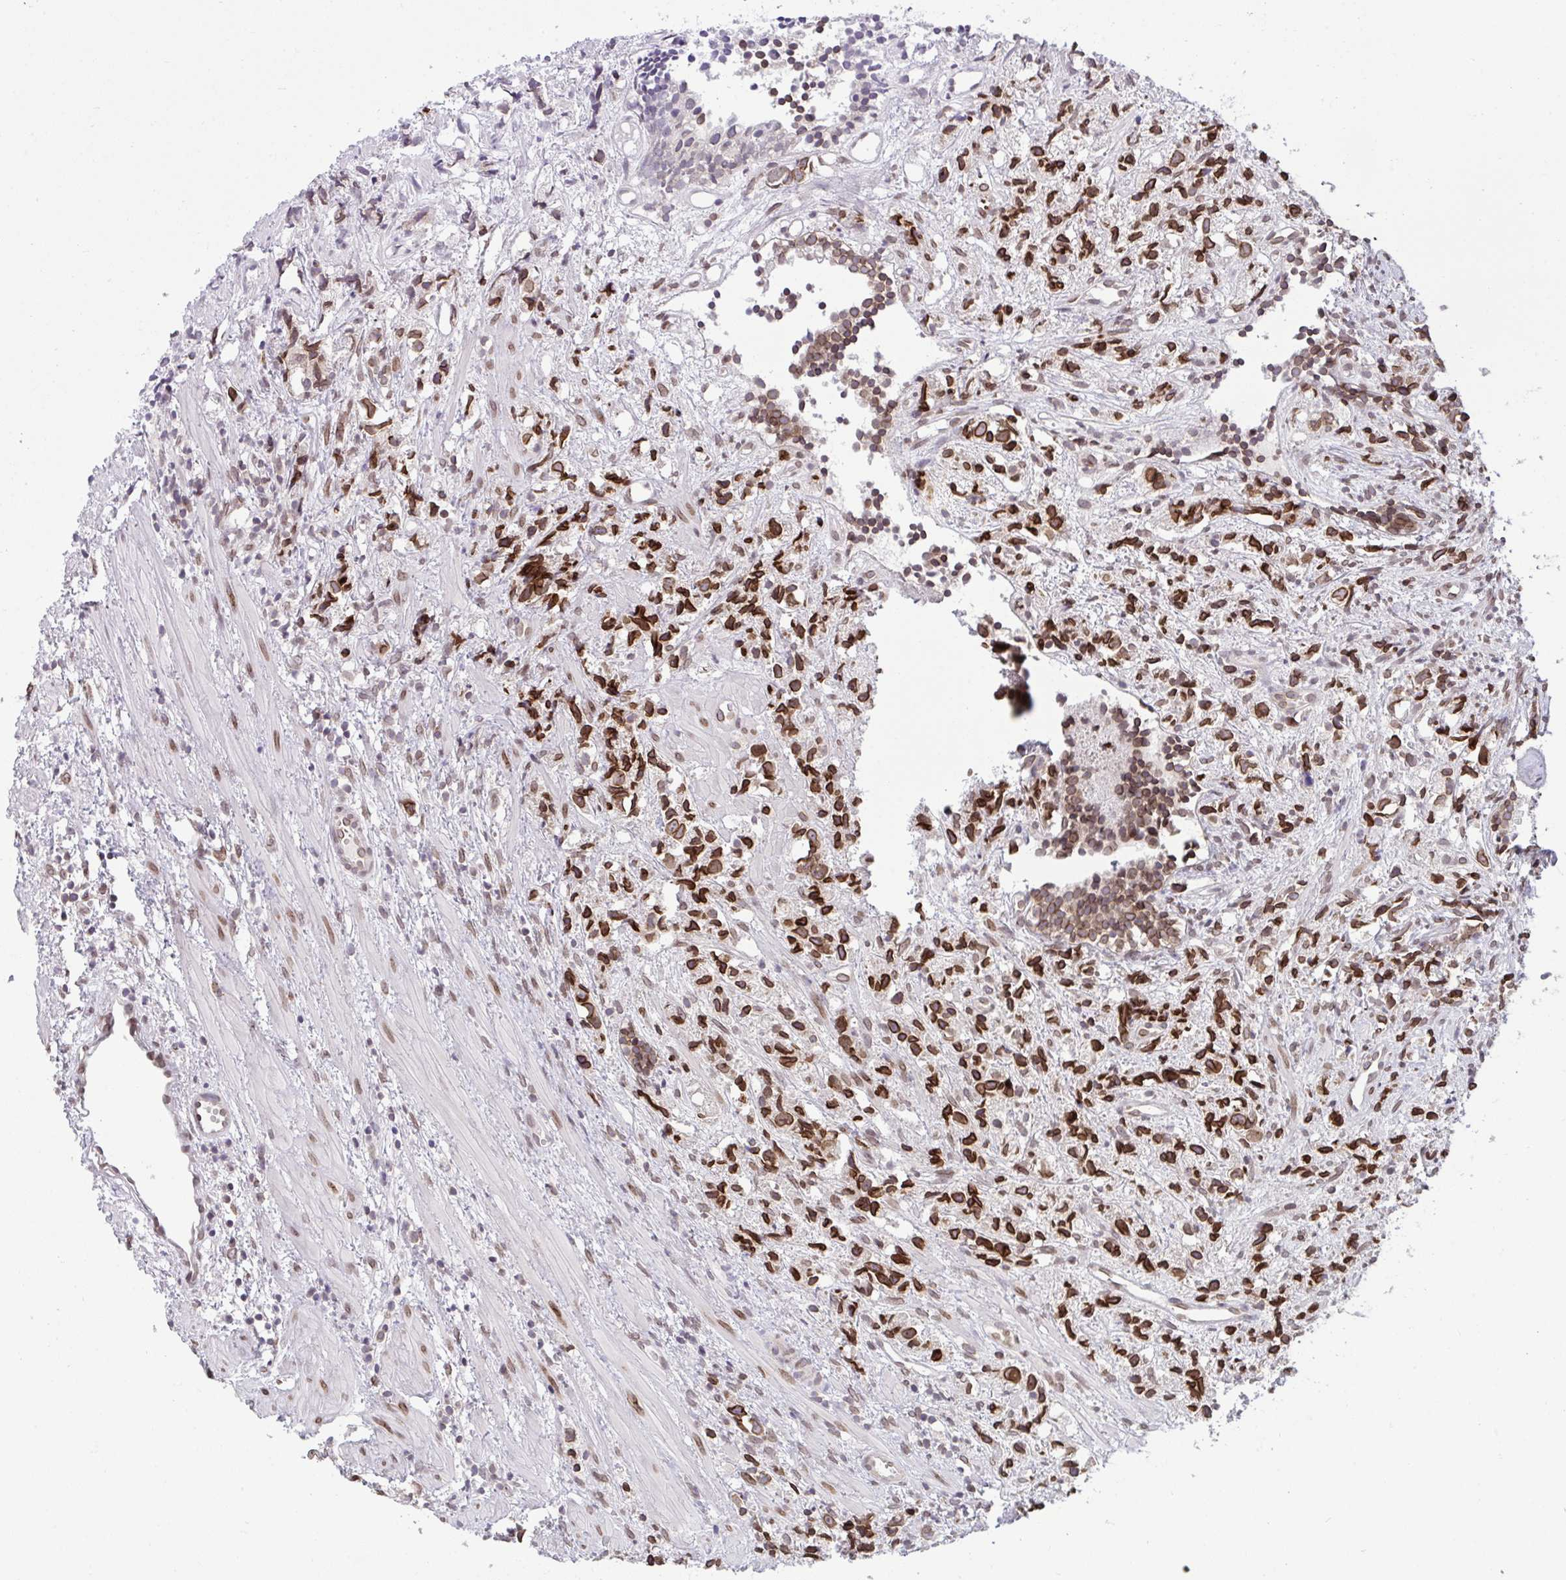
{"staining": {"intensity": "strong", "quantity": "25%-75%", "location": "cytoplasmic/membranous,nuclear"}, "tissue": "prostate cancer", "cell_type": "Tumor cells", "image_type": "cancer", "snomed": [{"axis": "morphology", "description": "Adenocarcinoma, High grade"}, {"axis": "topography", "description": "Prostate"}], "caption": "This is an image of IHC staining of prostate cancer, which shows strong staining in the cytoplasmic/membranous and nuclear of tumor cells.", "gene": "RANBP2", "patient": {"sex": "male", "age": 58}}